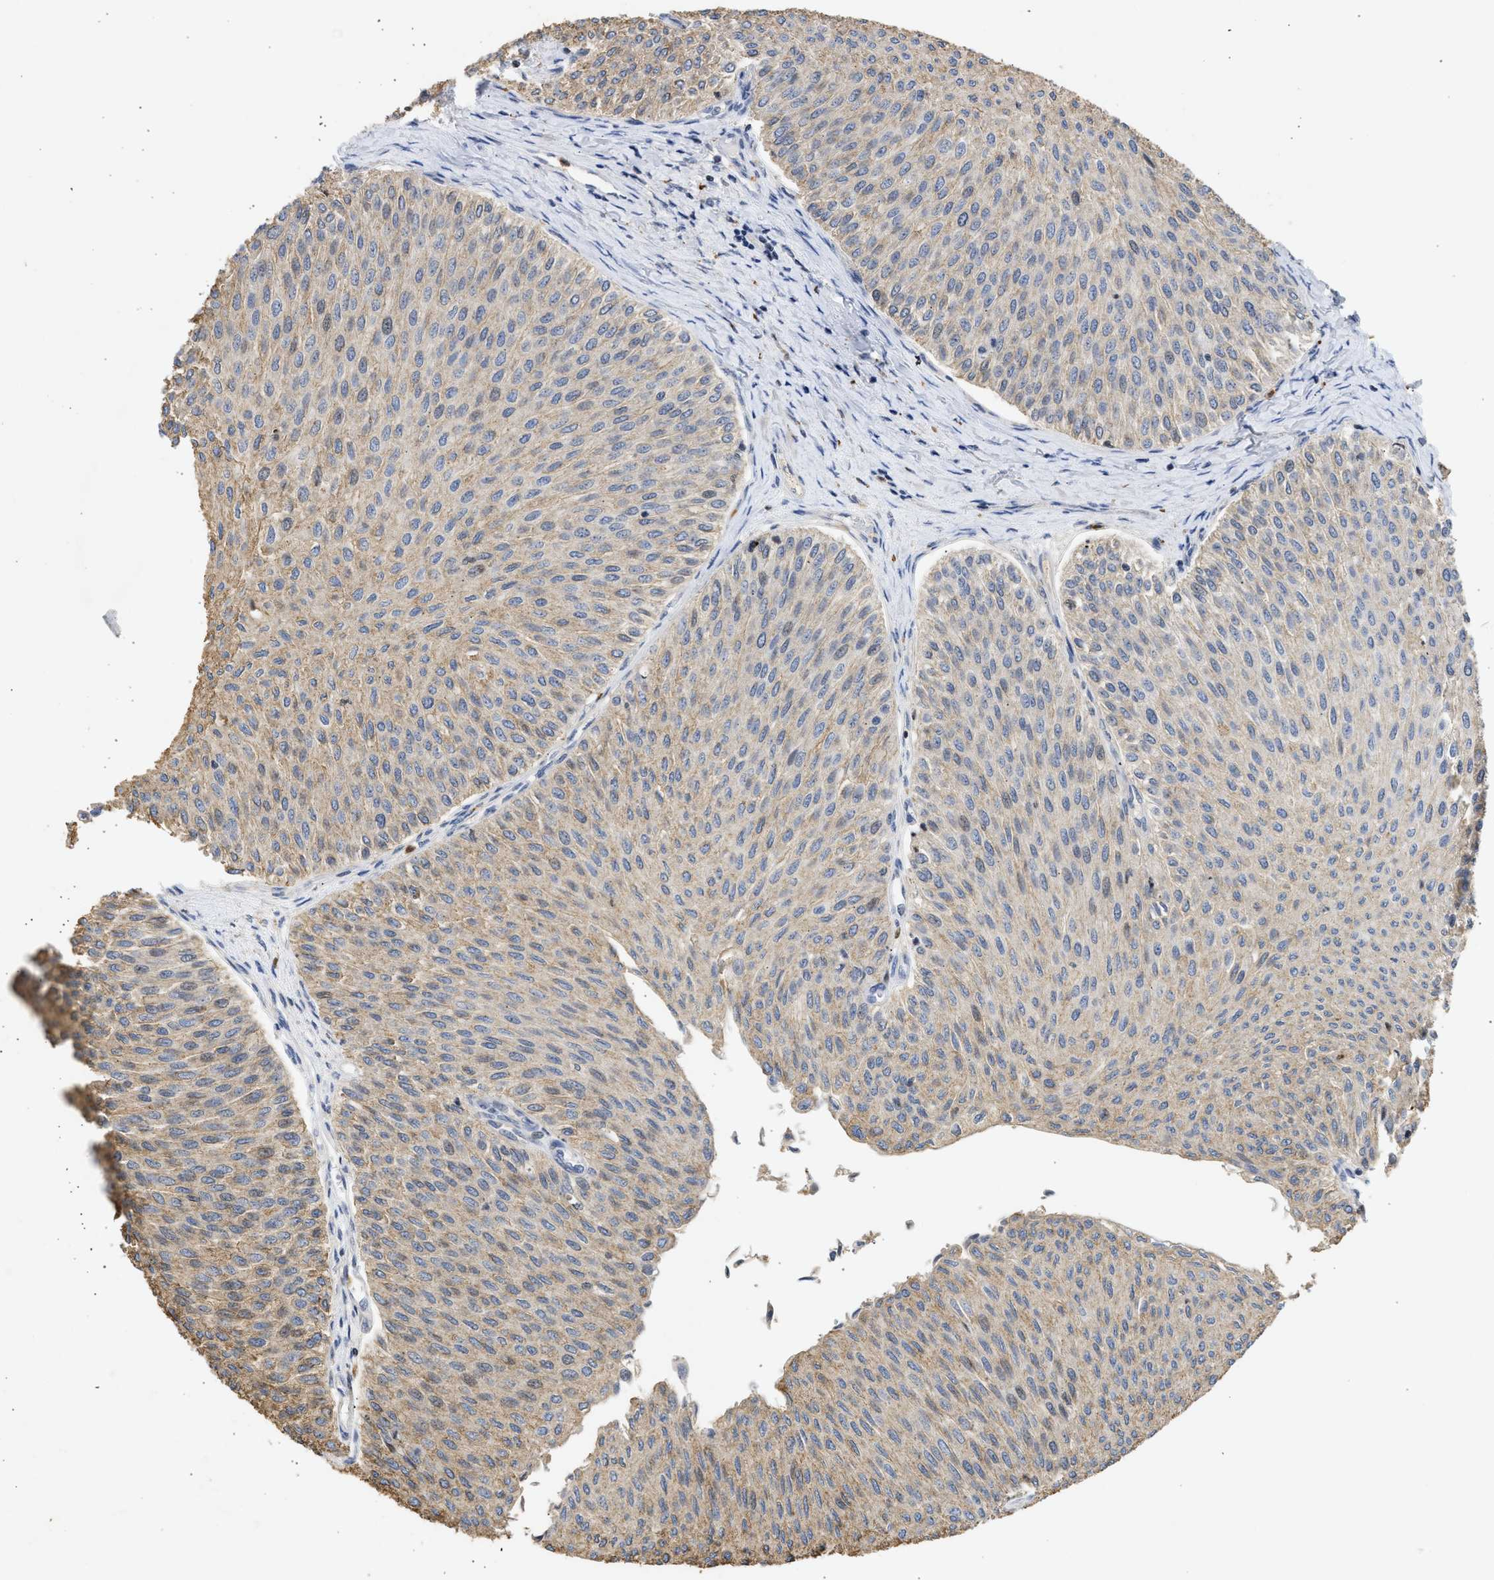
{"staining": {"intensity": "weak", "quantity": ">75%", "location": "cytoplasmic/membranous,nuclear"}, "tissue": "urothelial cancer", "cell_type": "Tumor cells", "image_type": "cancer", "snomed": [{"axis": "morphology", "description": "Urothelial carcinoma, Low grade"}, {"axis": "topography", "description": "Urinary bladder"}], "caption": "Human urothelial cancer stained with a protein marker shows weak staining in tumor cells.", "gene": "ENSG00000142539", "patient": {"sex": "male", "age": 78}}